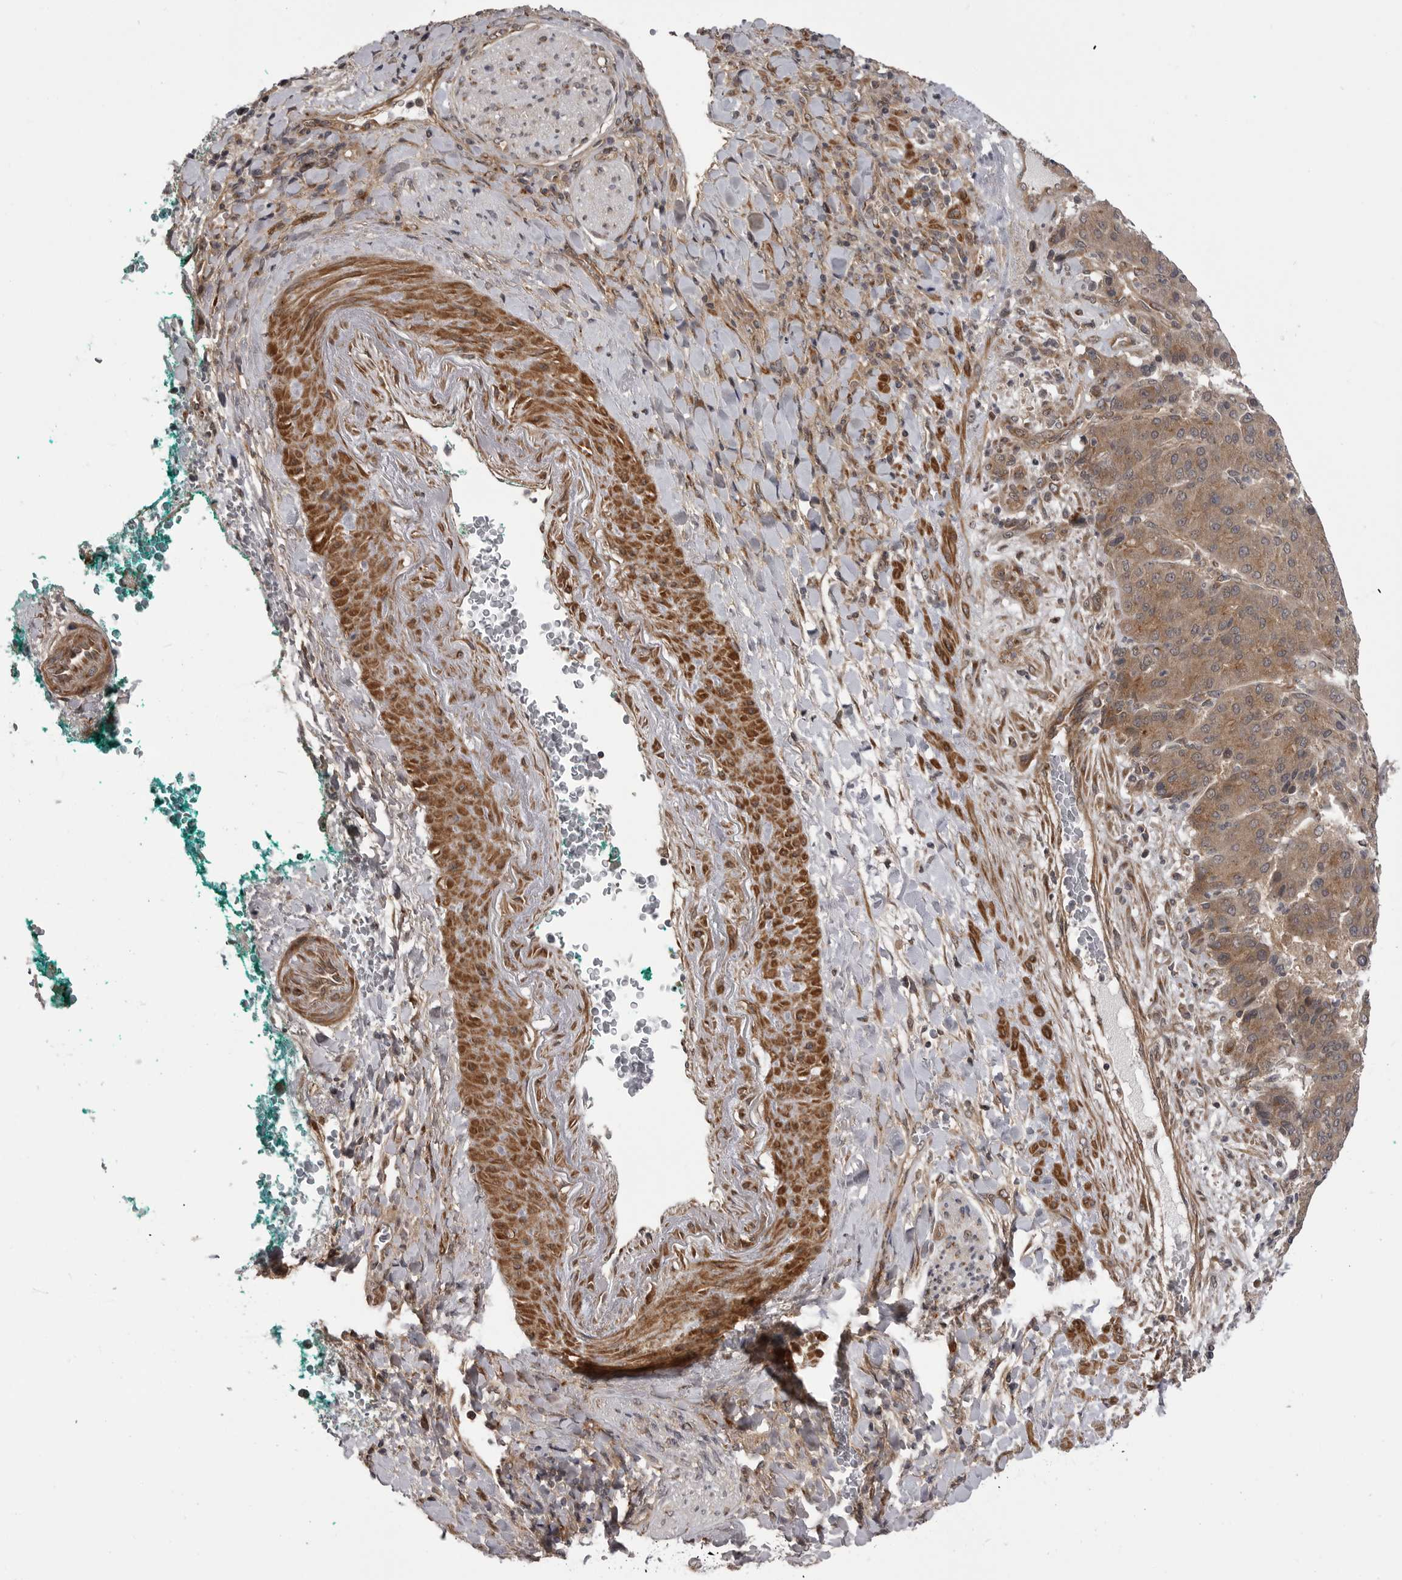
{"staining": {"intensity": "moderate", "quantity": ">75%", "location": "cytoplasmic/membranous"}, "tissue": "liver cancer", "cell_type": "Tumor cells", "image_type": "cancer", "snomed": [{"axis": "morphology", "description": "Carcinoma, Hepatocellular, NOS"}, {"axis": "topography", "description": "Liver"}], "caption": "Brown immunohistochemical staining in human hepatocellular carcinoma (liver) displays moderate cytoplasmic/membranous staining in about >75% of tumor cells. (Stains: DAB in brown, nuclei in blue, Microscopy: brightfield microscopy at high magnification).", "gene": "PDCL", "patient": {"sex": "male", "age": 65}}